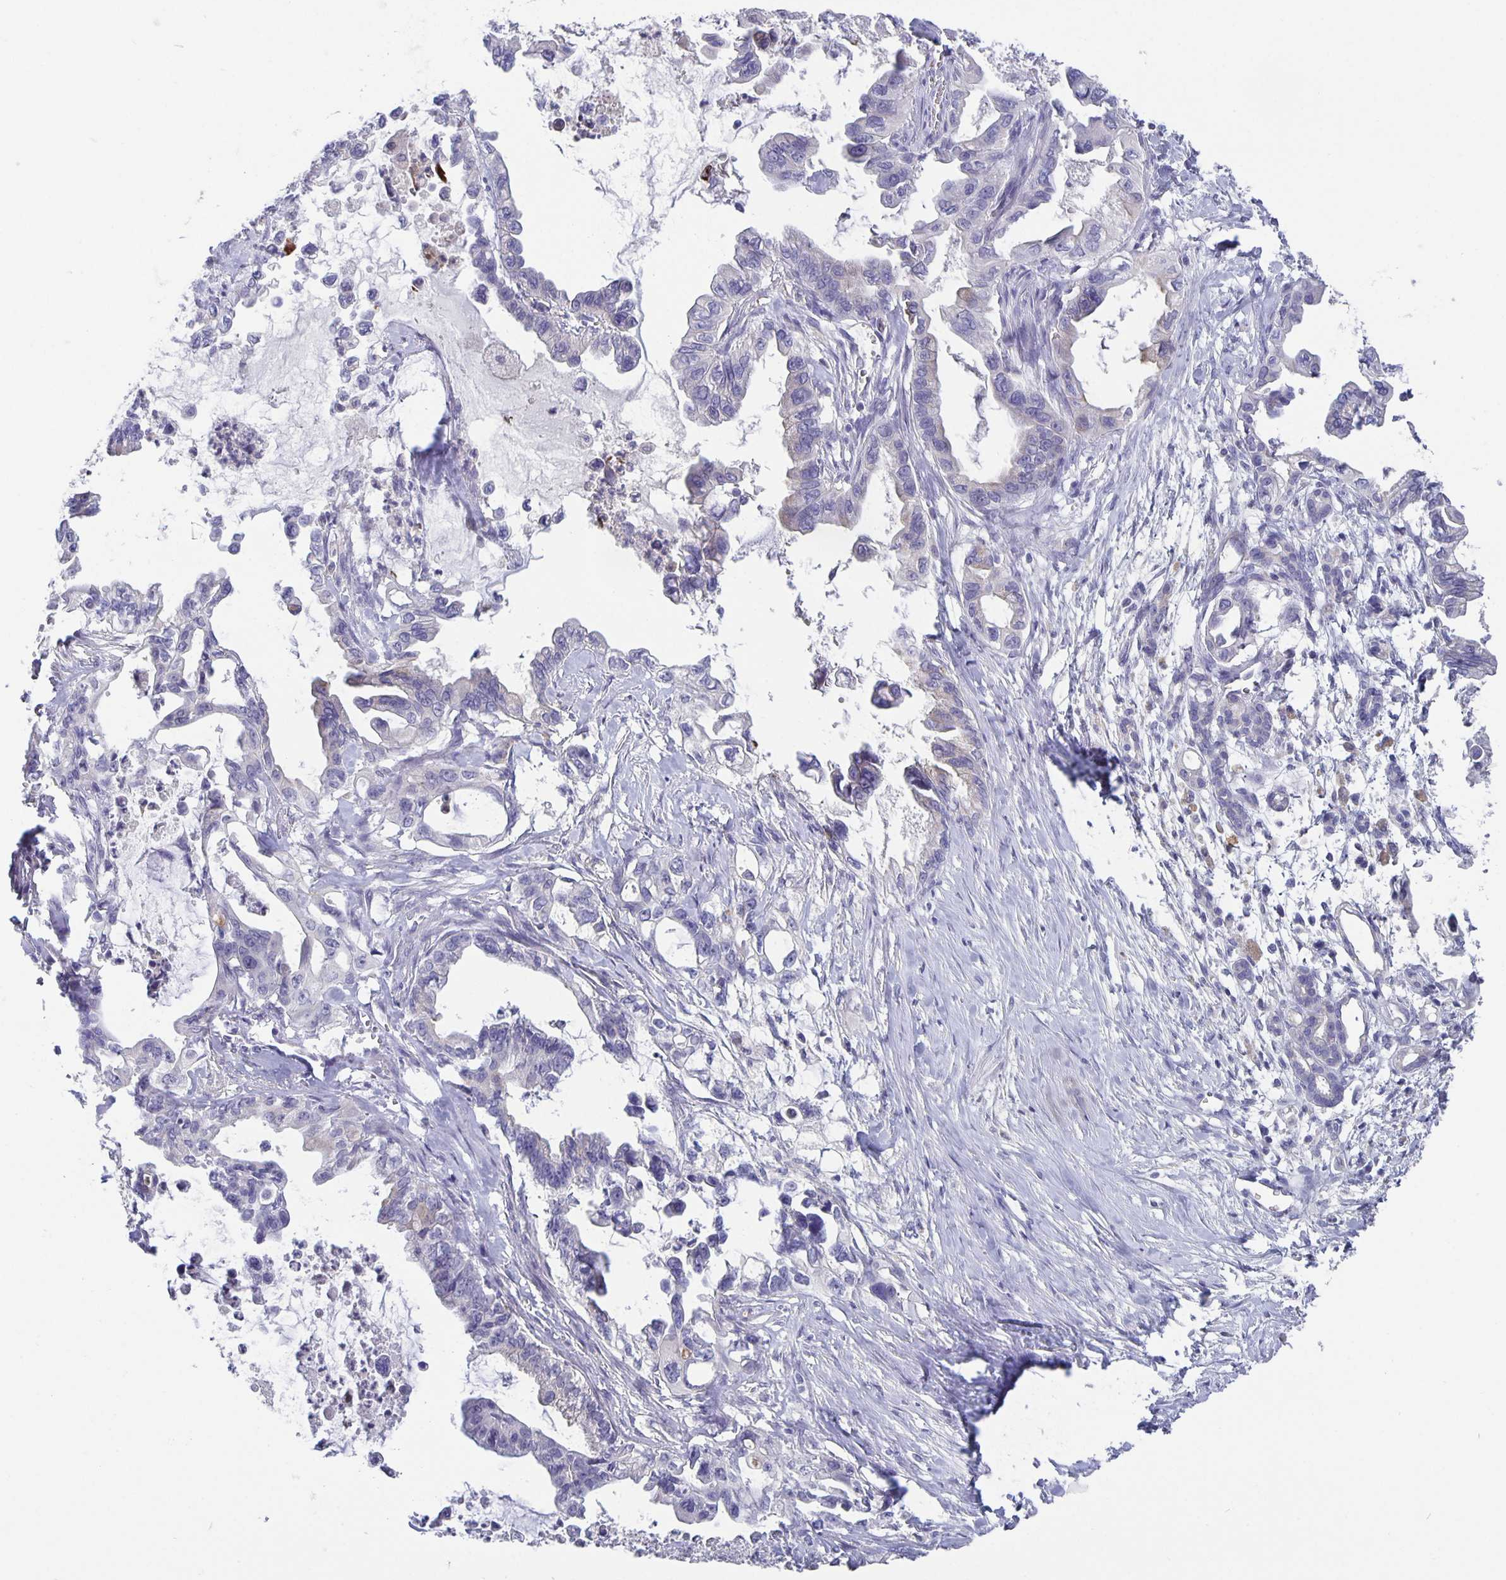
{"staining": {"intensity": "negative", "quantity": "none", "location": "none"}, "tissue": "pancreatic cancer", "cell_type": "Tumor cells", "image_type": "cancer", "snomed": [{"axis": "morphology", "description": "Adenocarcinoma, NOS"}, {"axis": "topography", "description": "Pancreas"}], "caption": "Human pancreatic cancer stained for a protein using immunohistochemistry (IHC) reveals no expression in tumor cells.", "gene": "GDF15", "patient": {"sex": "male", "age": 61}}